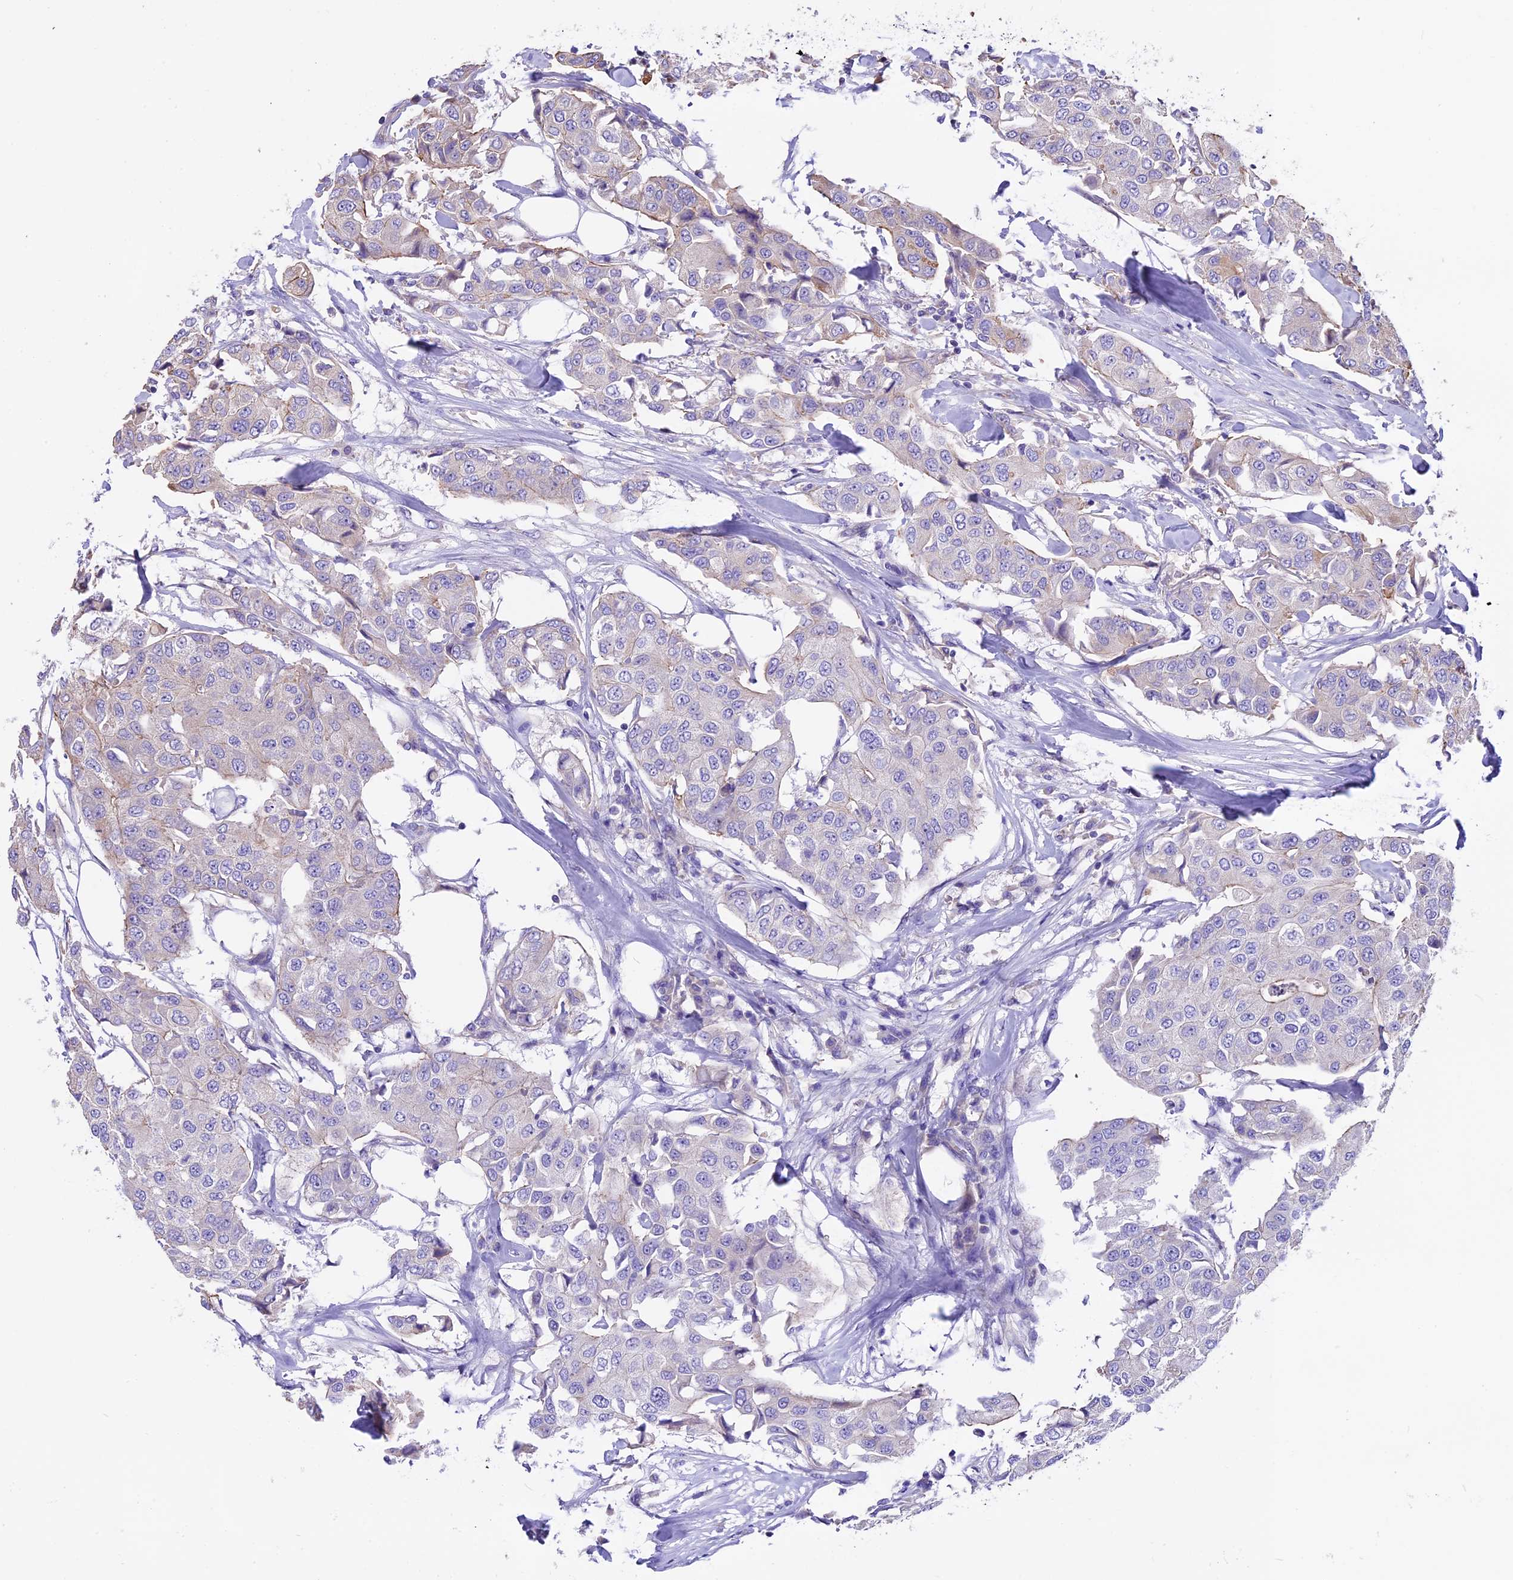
{"staining": {"intensity": "negative", "quantity": "none", "location": "none"}, "tissue": "breast cancer", "cell_type": "Tumor cells", "image_type": "cancer", "snomed": [{"axis": "morphology", "description": "Duct carcinoma"}, {"axis": "topography", "description": "Breast"}], "caption": "This is an immunohistochemistry histopathology image of breast infiltrating ductal carcinoma. There is no expression in tumor cells.", "gene": "ANO3", "patient": {"sex": "female", "age": 80}}